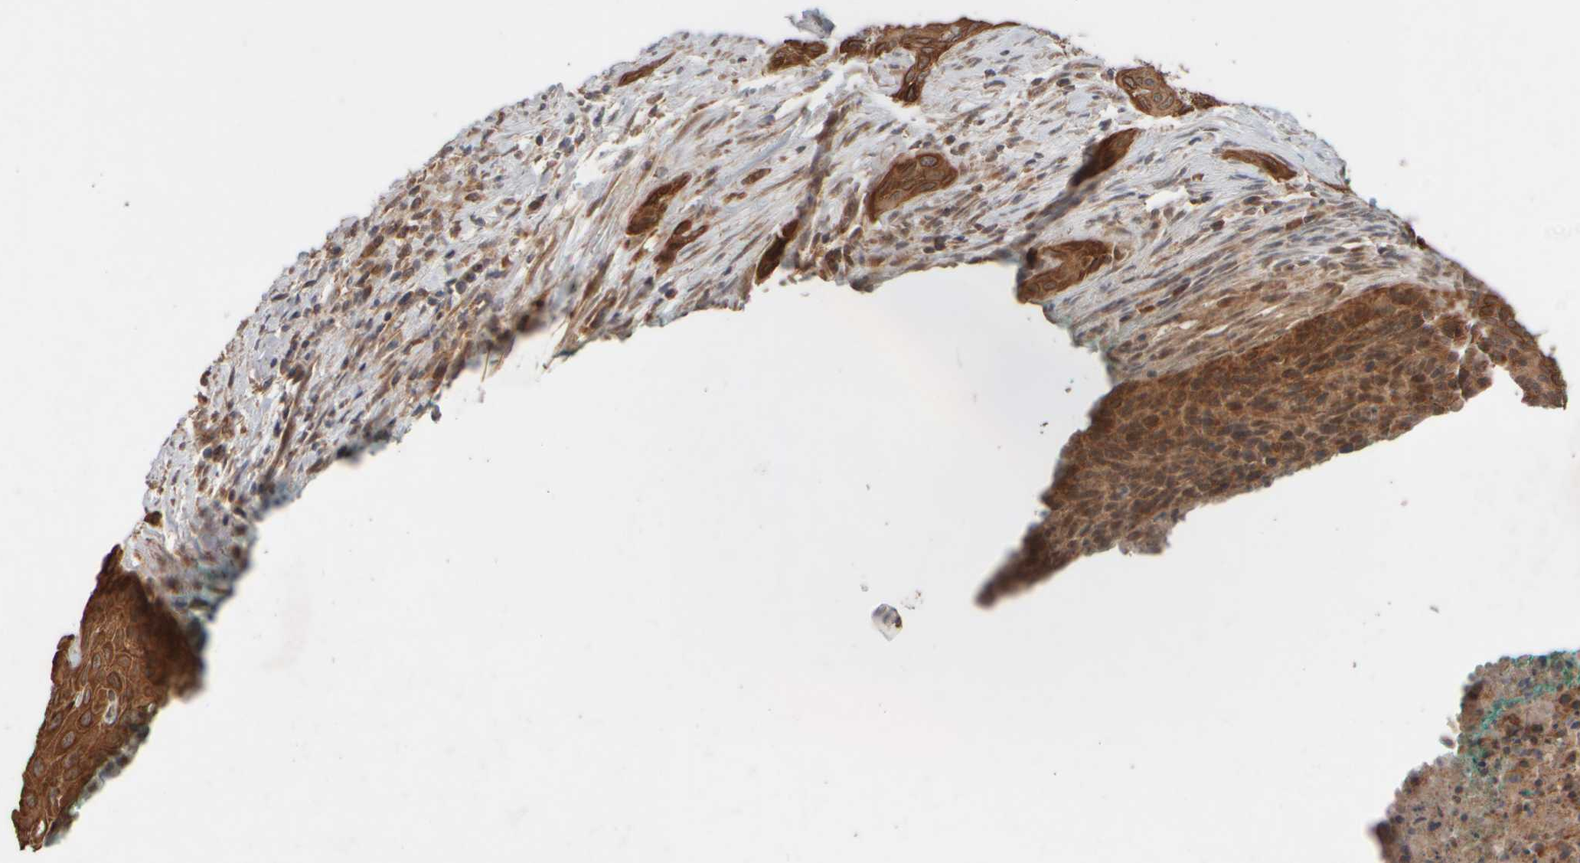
{"staining": {"intensity": "strong", "quantity": ">75%", "location": "cytoplasmic/membranous"}, "tissue": "cervical cancer", "cell_type": "Tumor cells", "image_type": "cancer", "snomed": [{"axis": "morphology", "description": "Squamous cell carcinoma, NOS"}, {"axis": "topography", "description": "Cervix"}], "caption": "Immunohistochemical staining of squamous cell carcinoma (cervical) displays high levels of strong cytoplasmic/membranous staining in approximately >75% of tumor cells.", "gene": "EIF2B3", "patient": {"sex": "female", "age": 55}}